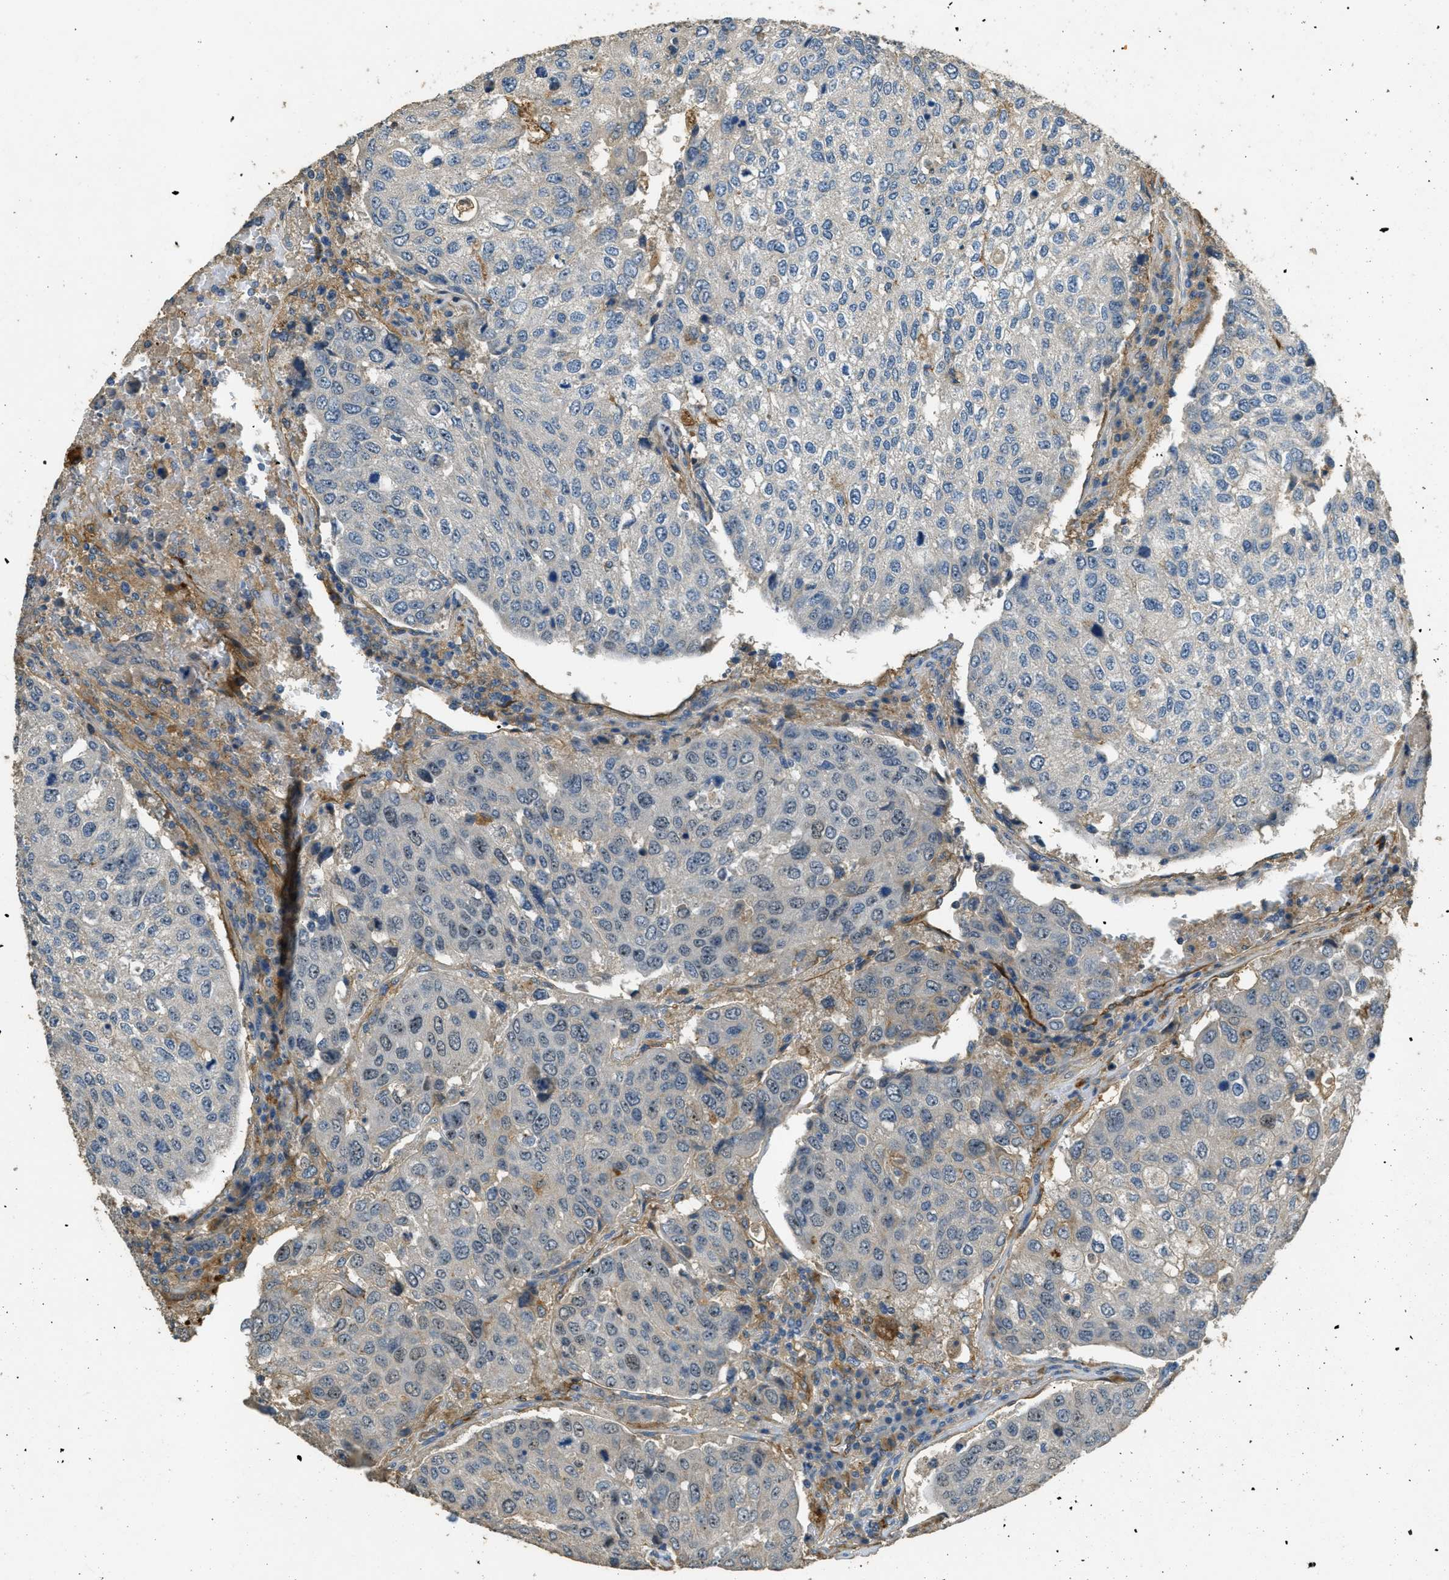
{"staining": {"intensity": "moderate", "quantity": "<25%", "location": "nuclear"}, "tissue": "urothelial cancer", "cell_type": "Tumor cells", "image_type": "cancer", "snomed": [{"axis": "morphology", "description": "Urothelial carcinoma, High grade"}, {"axis": "topography", "description": "Lymph node"}, {"axis": "topography", "description": "Urinary bladder"}], "caption": "Immunohistochemical staining of human urothelial carcinoma (high-grade) displays low levels of moderate nuclear staining in approximately <25% of tumor cells.", "gene": "OSMR", "patient": {"sex": "male", "age": 51}}